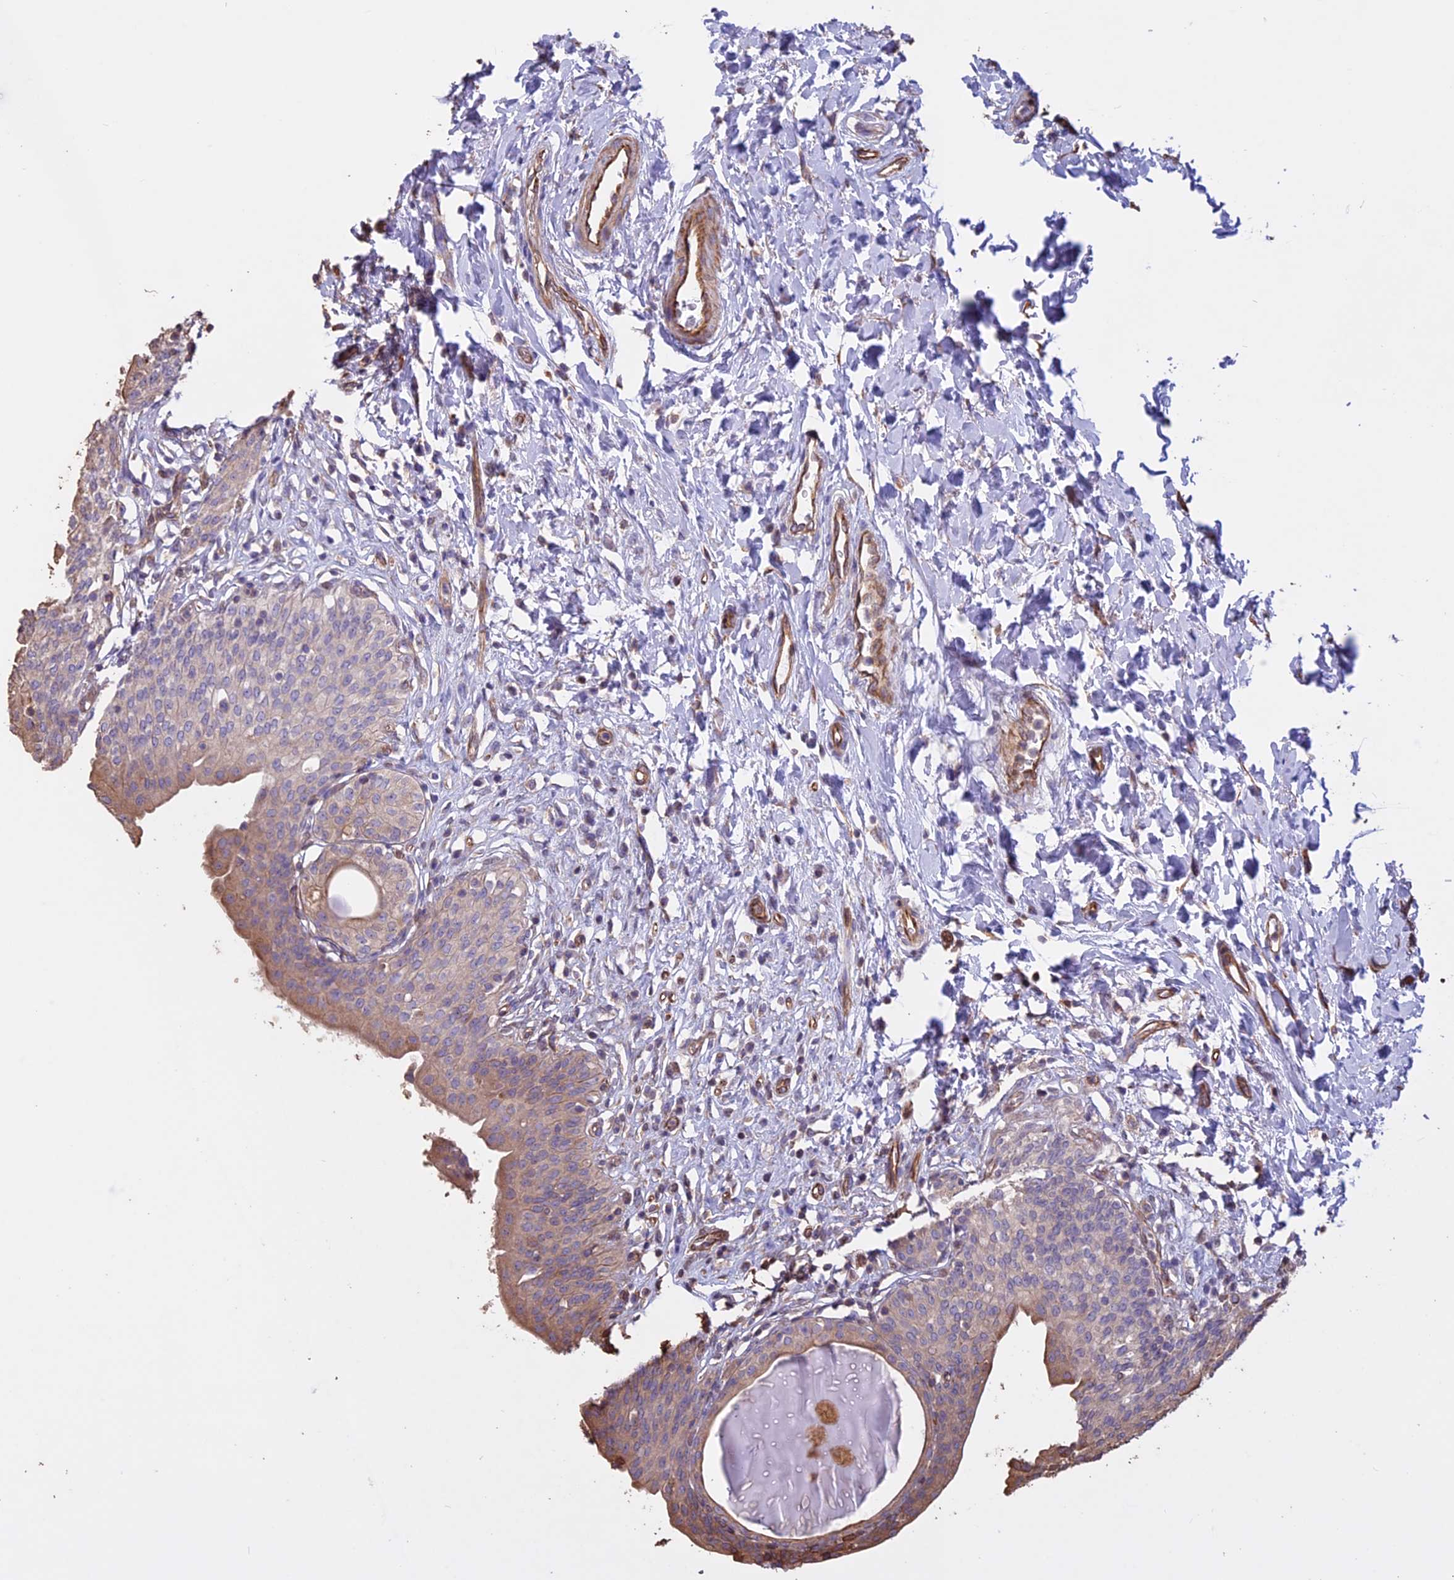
{"staining": {"intensity": "weak", "quantity": "25%-75%", "location": "cytoplasmic/membranous"}, "tissue": "urinary bladder", "cell_type": "Urothelial cells", "image_type": "normal", "snomed": [{"axis": "morphology", "description": "Normal tissue, NOS"}, {"axis": "topography", "description": "Urinary bladder"}], "caption": "The histopathology image displays a brown stain indicating the presence of a protein in the cytoplasmic/membranous of urothelial cells in urinary bladder.", "gene": "CCDC148", "patient": {"sex": "male", "age": 83}}